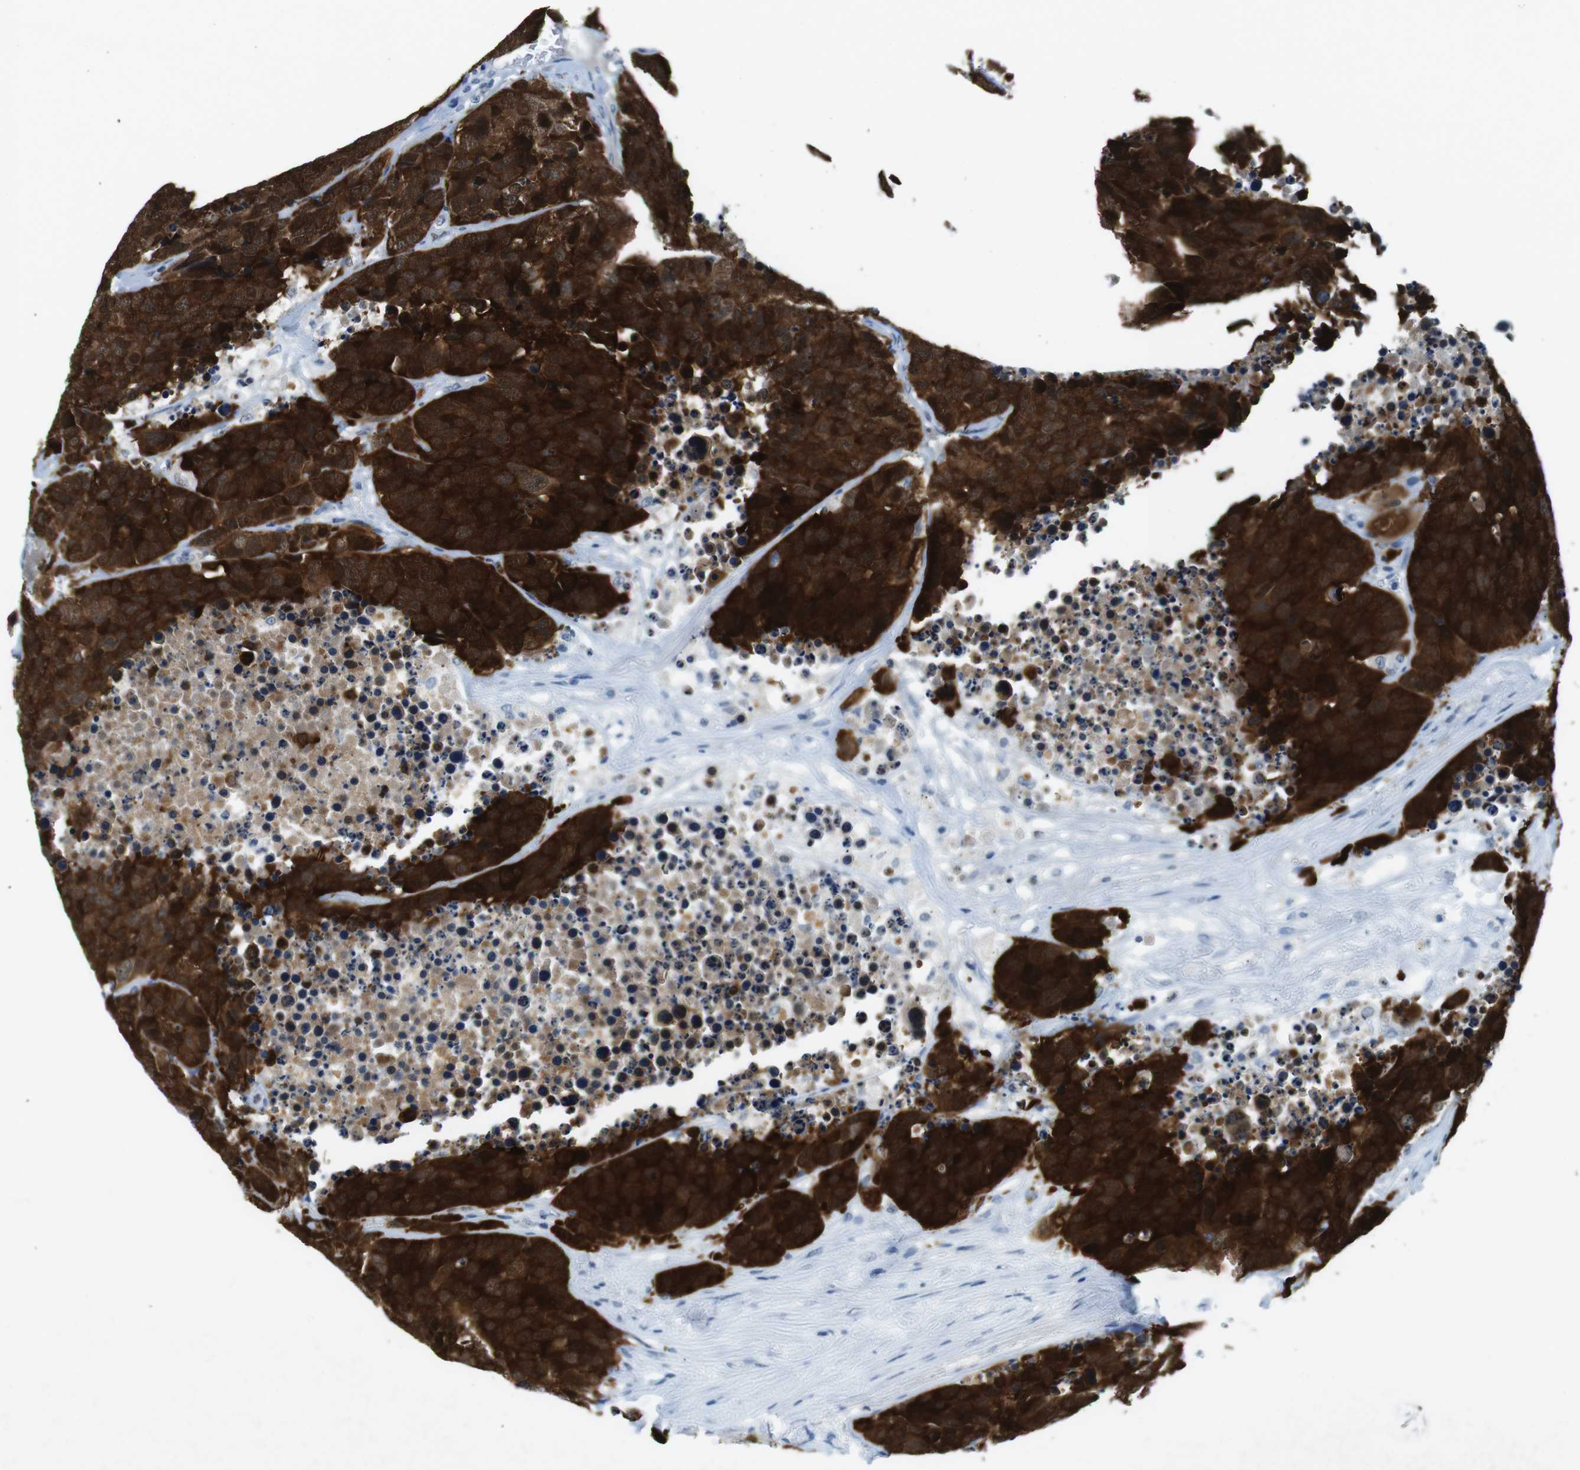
{"staining": {"intensity": "strong", "quantity": ">75%", "location": "cytoplasmic/membranous"}, "tissue": "carcinoid", "cell_type": "Tumor cells", "image_type": "cancer", "snomed": [{"axis": "morphology", "description": "Carcinoid, malignant, NOS"}, {"axis": "topography", "description": "Lung"}], "caption": "Malignant carcinoid stained with a protein marker displays strong staining in tumor cells.", "gene": "CTAG1B", "patient": {"sex": "male", "age": 60}}